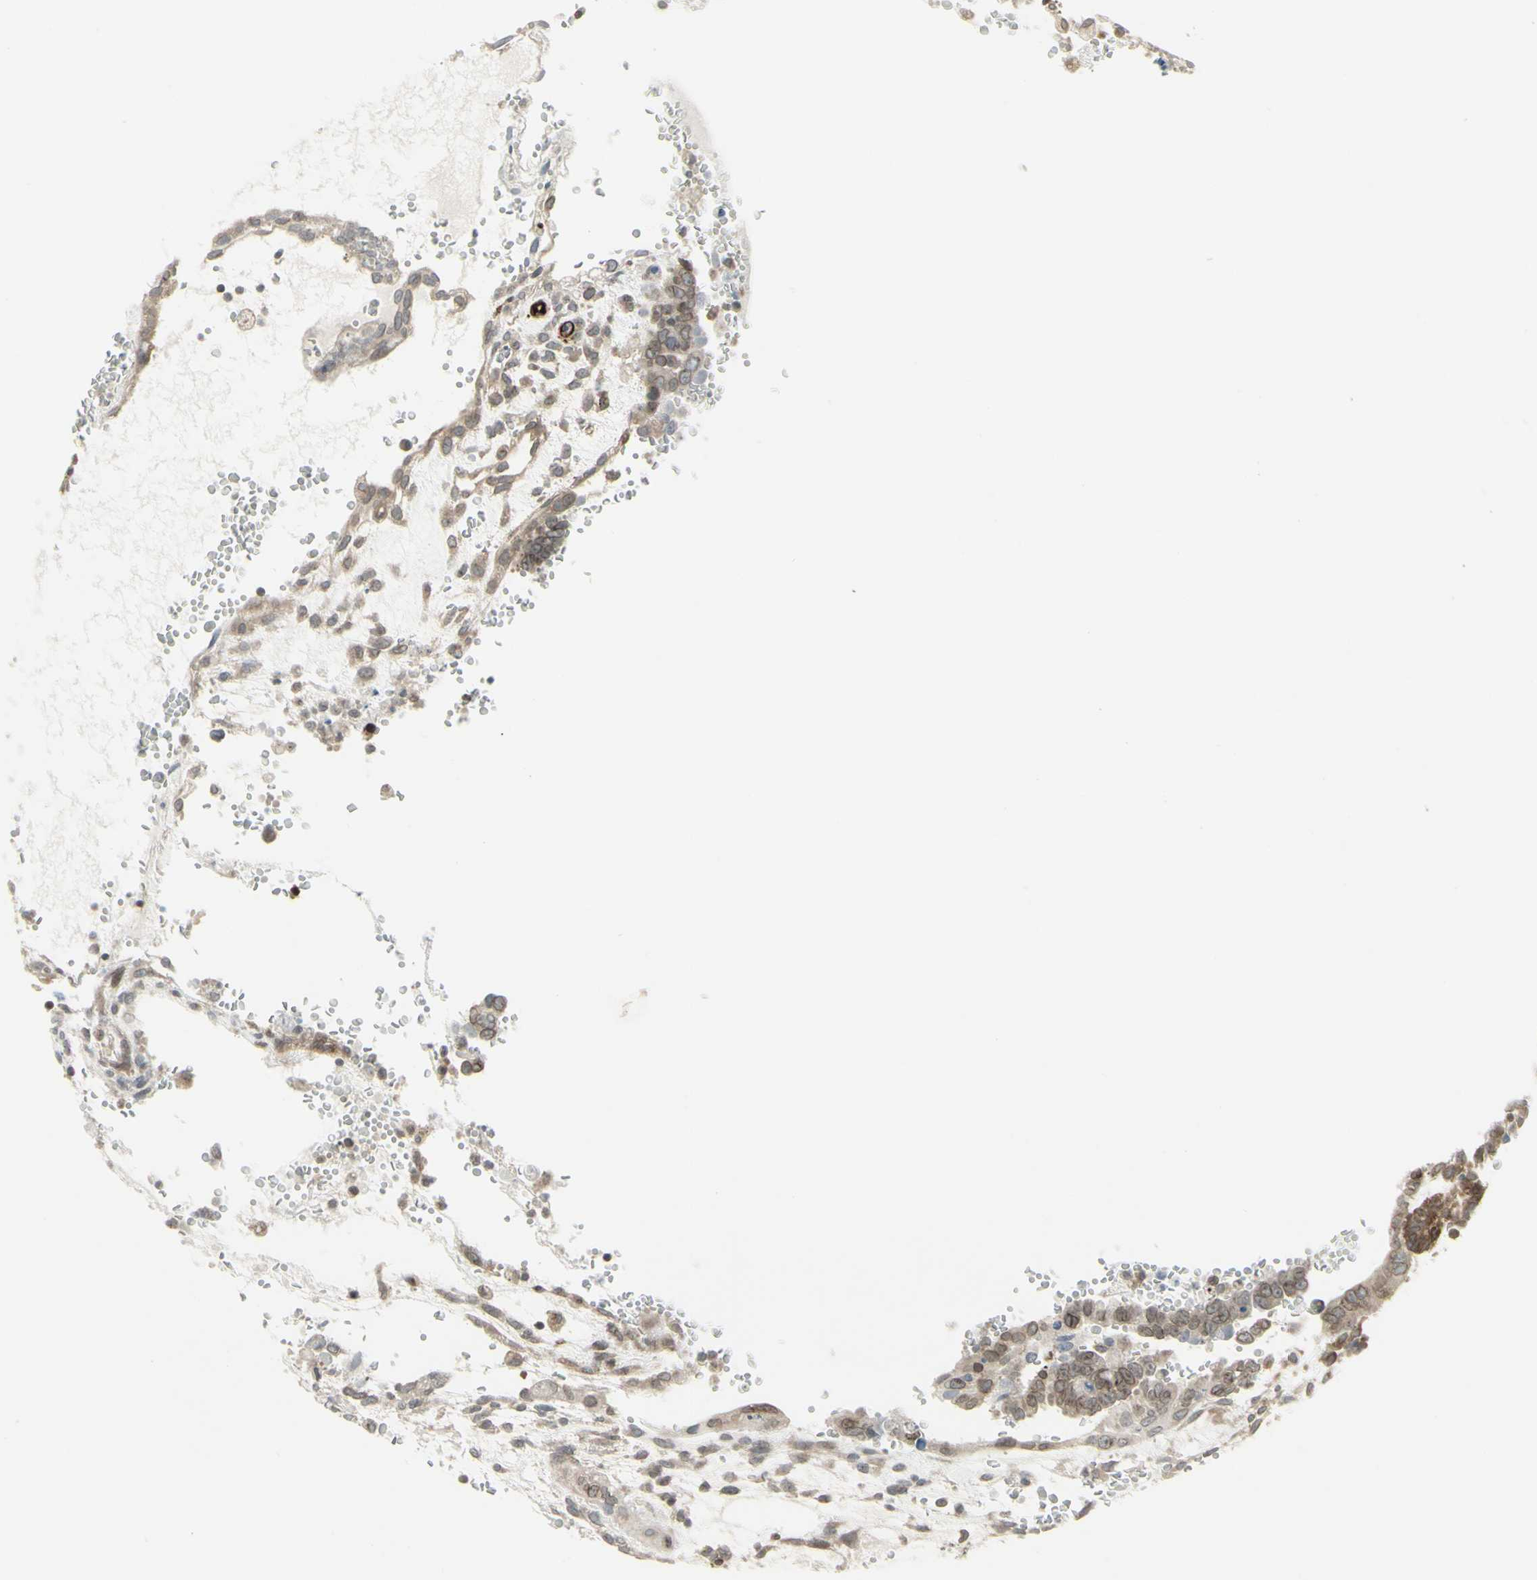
{"staining": {"intensity": "weak", "quantity": ">75%", "location": "cytoplasmic/membranous,nuclear"}, "tissue": "testis cancer", "cell_type": "Tumor cells", "image_type": "cancer", "snomed": [{"axis": "morphology", "description": "Seminoma, NOS"}, {"axis": "morphology", "description": "Carcinoma, Embryonal, NOS"}, {"axis": "topography", "description": "Testis"}], "caption": "This is an image of immunohistochemistry (IHC) staining of testis cancer (seminoma), which shows weak positivity in the cytoplasmic/membranous and nuclear of tumor cells.", "gene": "DTX3L", "patient": {"sex": "male", "age": 52}}